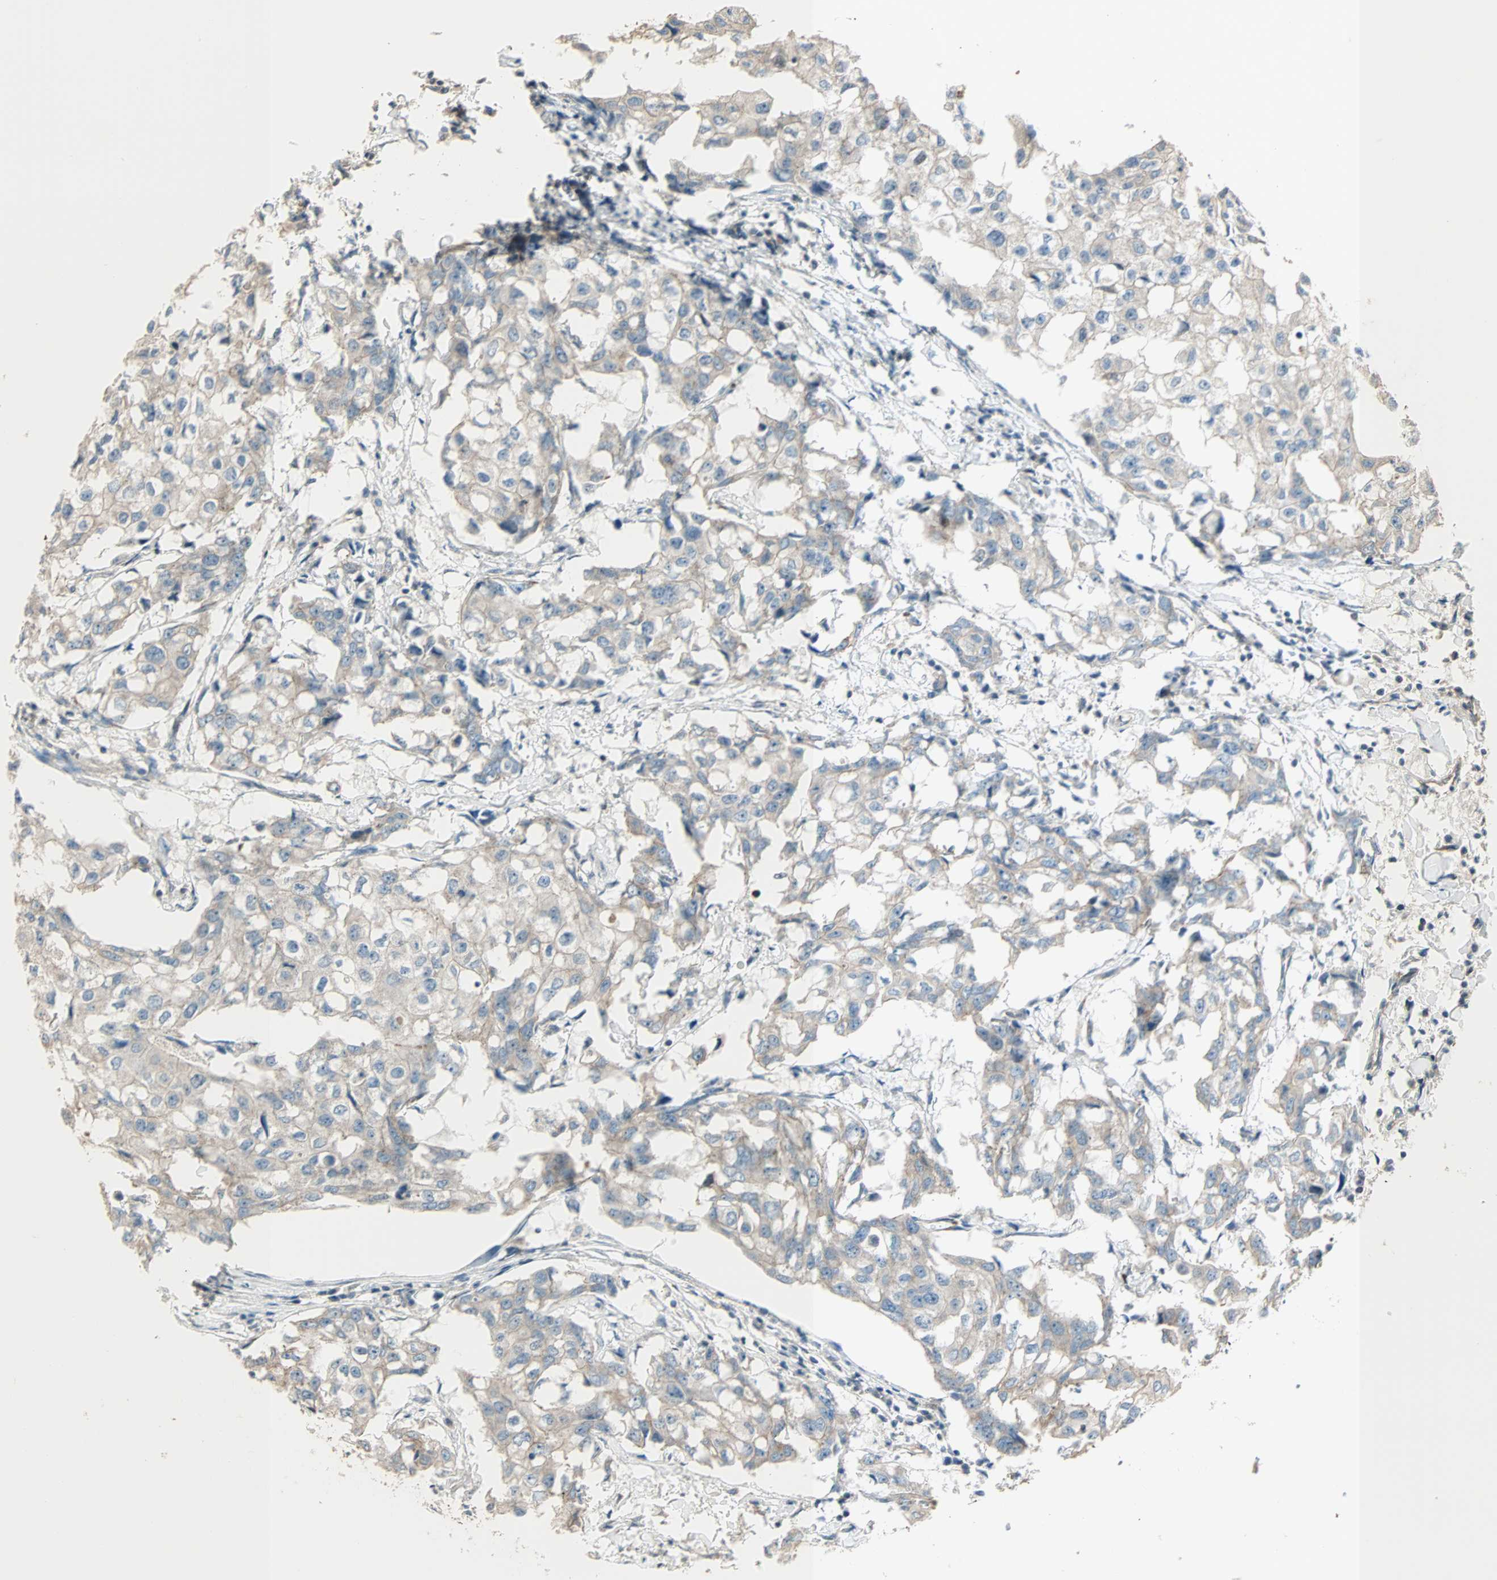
{"staining": {"intensity": "weak", "quantity": ">75%", "location": "cytoplasmic/membranous"}, "tissue": "breast cancer", "cell_type": "Tumor cells", "image_type": "cancer", "snomed": [{"axis": "morphology", "description": "Duct carcinoma"}, {"axis": "topography", "description": "Breast"}], "caption": "An immunohistochemistry histopathology image of neoplastic tissue is shown. Protein staining in brown highlights weak cytoplasmic/membranous positivity in infiltrating ductal carcinoma (breast) within tumor cells. The protein is shown in brown color, while the nuclei are stained blue.", "gene": "MAP3K21", "patient": {"sex": "female", "age": 27}}